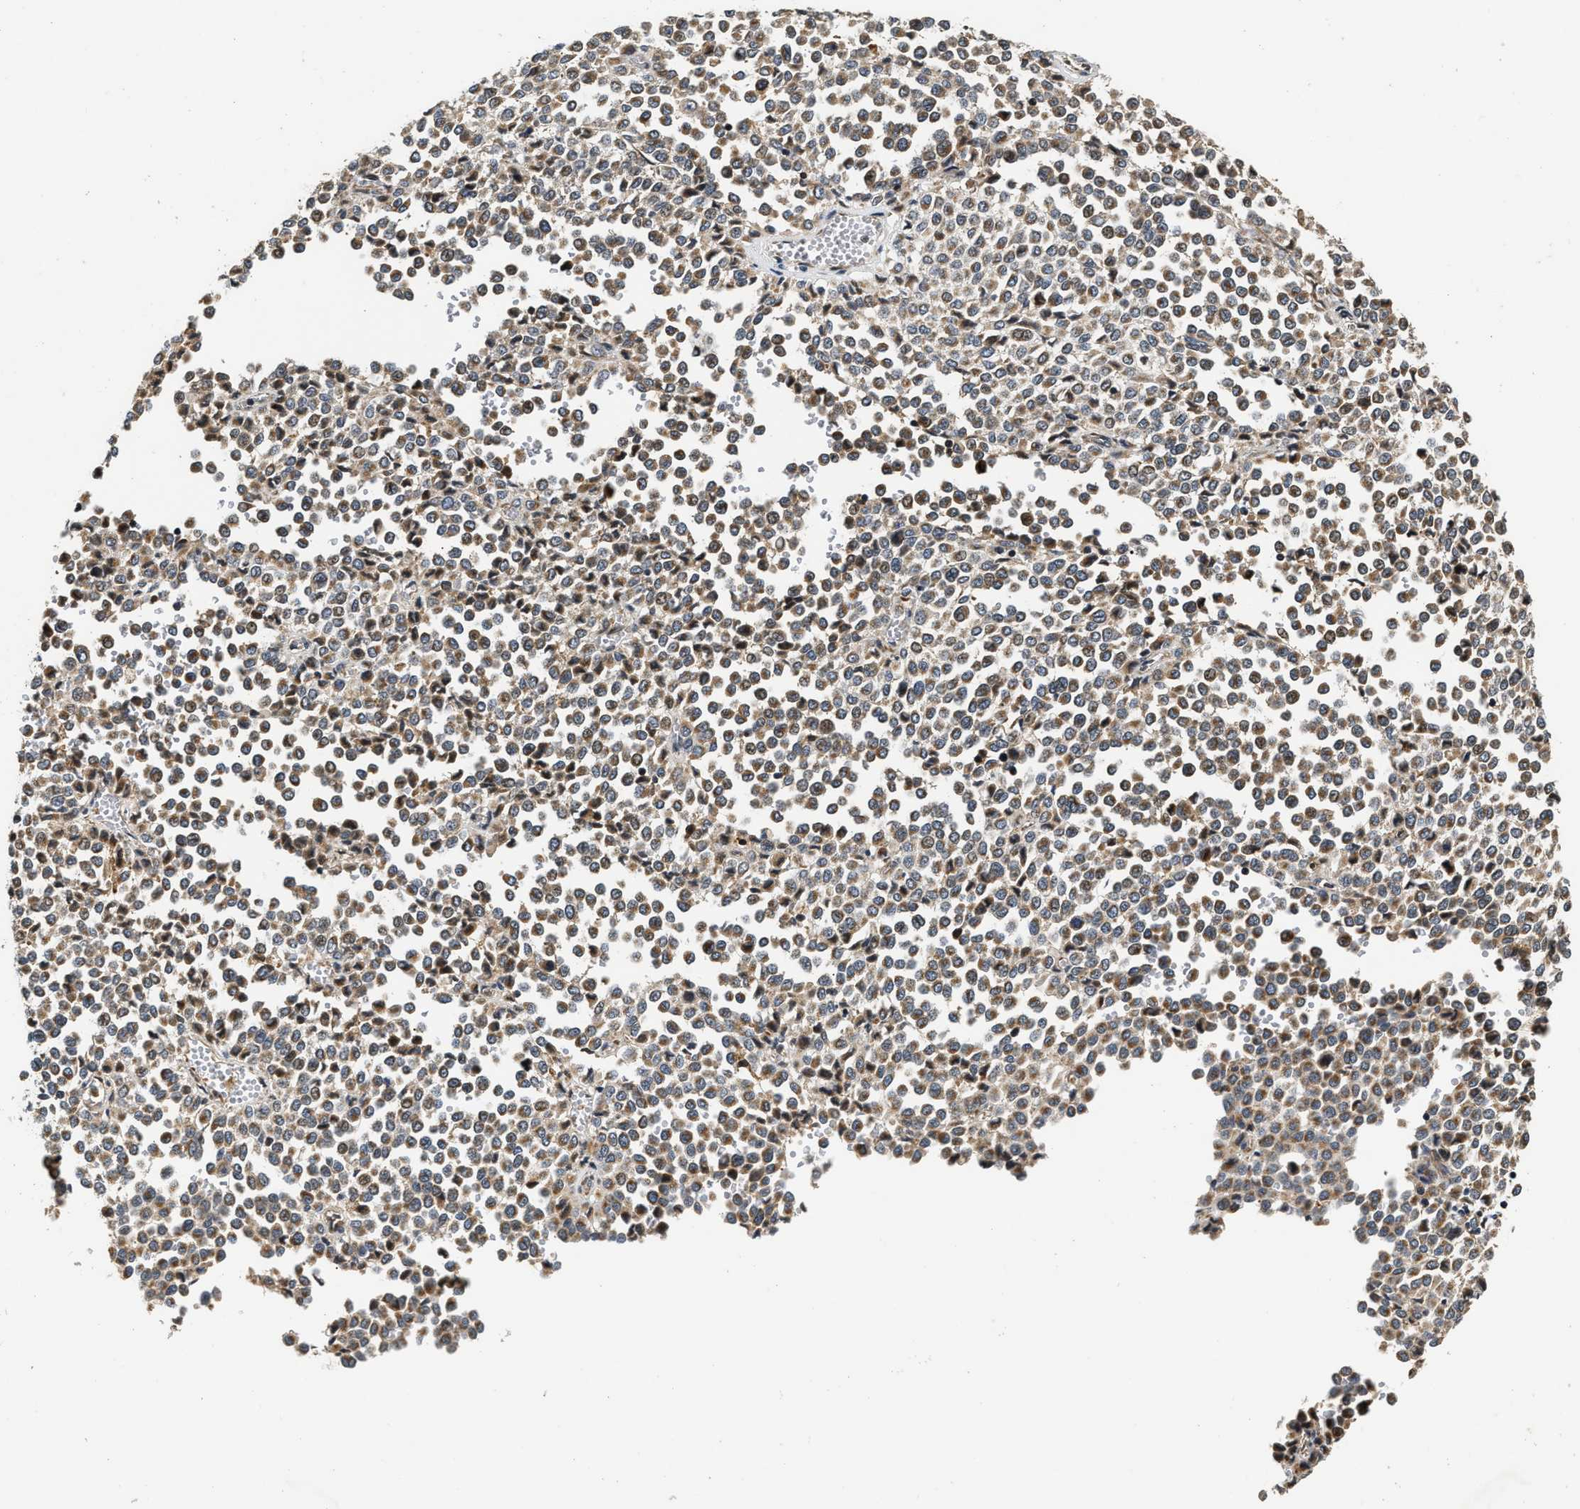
{"staining": {"intensity": "moderate", "quantity": ">75%", "location": "cytoplasmic/membranous"}, "tissue": "melanoma", "cell_type": "Tumor cells", "image_type": "cancer", "snomed": [{"axis": "morphology", "description": "Malignant melanoma, Metastatic site"}, {"axis": "topography", "description": "Pancreas"}], "caption": "The histopathology image displays staining of melanoma, revealing moderate cytoplasmic/membranous protein positivity (brown color) within tumor cells.", "gene": "EXTL2", "patient": {"sex": "female", "age": 30}}